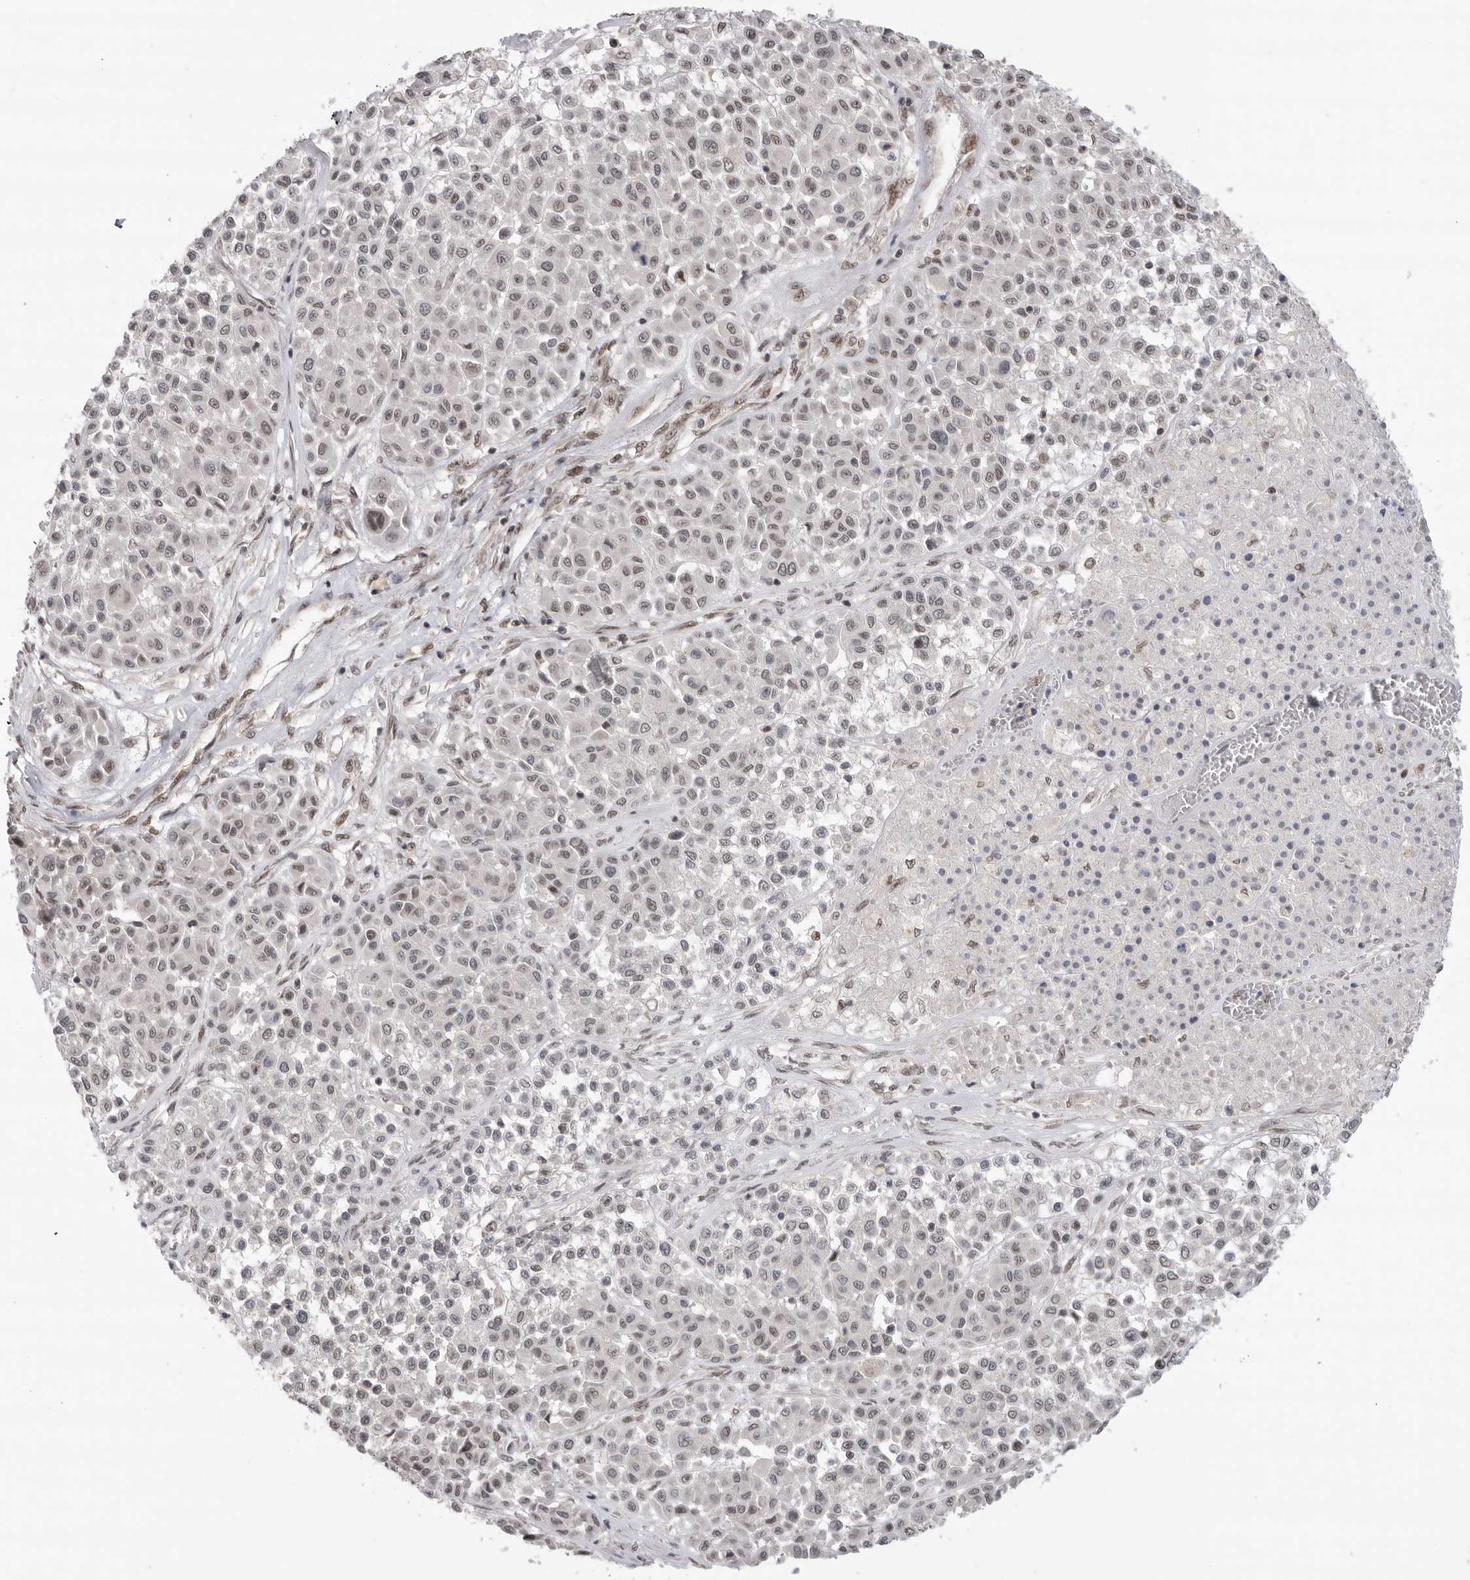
{"staining": {"intensity": "weak", "quantity": "<25%", "location": "nuclear"}, "tissue": "melanoma", "cell_type": "Tumor cells", "image_type": "cancer", "snomed": [{"axis": "morphology", "description": "Malignant melanoma, Metastatic site"}, {"axis": "topography", "description": "Soft tissue"}], "caption": "Tumor cells show no significant staining in malignant melanoma (metastatic site).", "gene": "ZNF830", "patient": {"sex": "male", "age": 41}}